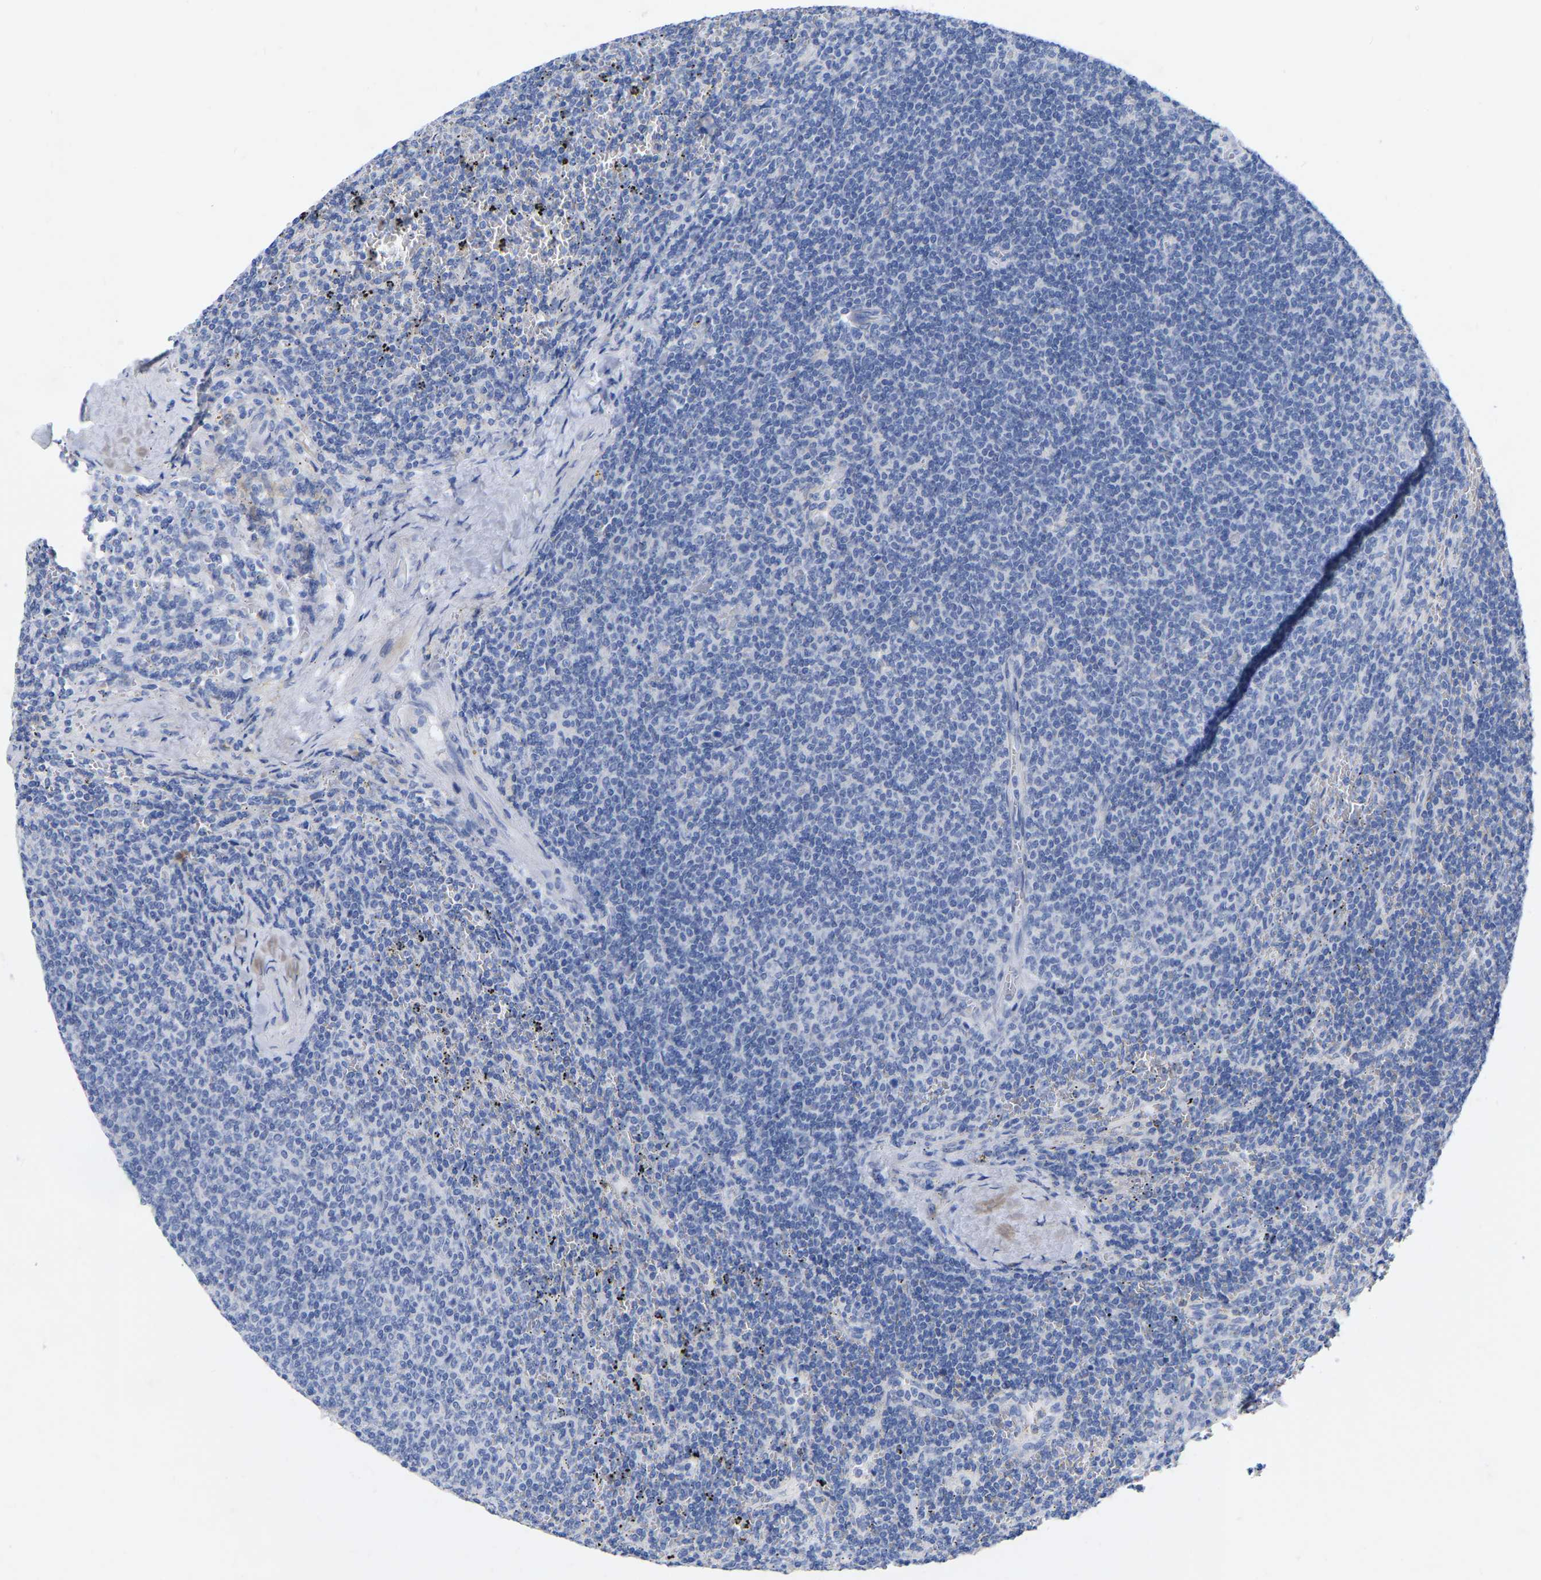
{"staining": {"intensity": "negative", "quantity": "none", "location": "none"}, "tissue": "lymphoma", "cell_type": "Tumor cells", "image_type": "cancer", "snomed": [{"axis": "morphology", "description": "Malignant lymphoma, non-Hodgkin's type, Low grade"}, {"axis": "topography", "description": "Spleen"}], "caption": "A histopathology image of human lymphoma is negative for staining in tumor cells.", "gene": "STRIP2", "patient": {"sex": "female", "age": 50}}